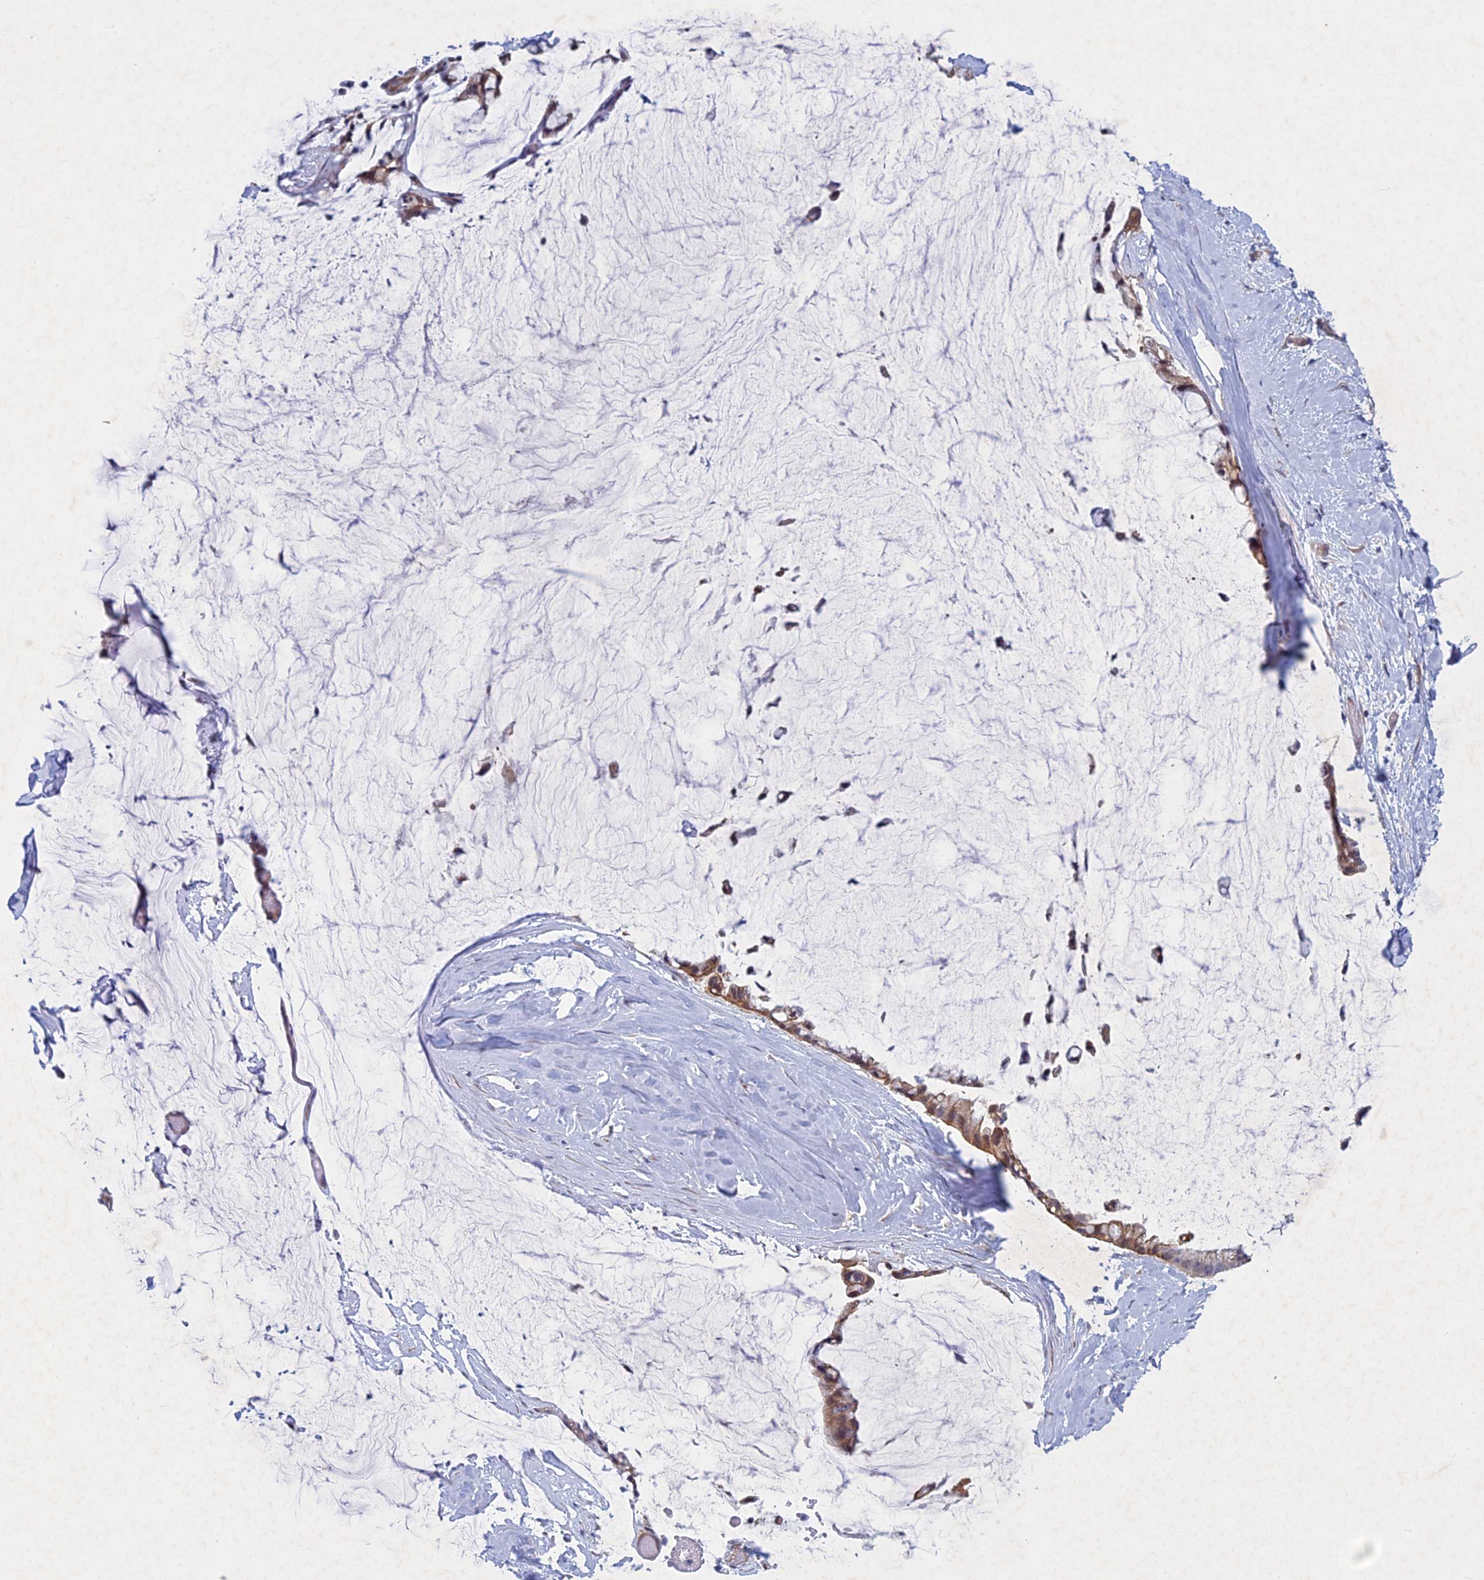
{"staining": {"intensity": "weak", "quantity": ">75%", "location": "cytoplasmic/membranous,nuclear"}, "tissue": "ovarian cancer", "cell_type": "Tumor cells", "image_type": "cancer", "snomed": [{"axis": "morphology", "description": "Cystadenocarcinoma, mucinous, NOS"}, {"axis": "topography", "description": "Ovary"}], "caption": "Immunohistochemistry (IHC) (DAB (3,3'-diaminobenzidine)) staining of human ovarian cancer (mucinous cystadenocarcinoma) reveals weak cytoplasmic/membranous and nuclear protein expression in approximately >75% of tumor cells.", "gene": "PTHLH", "patient": {"sex": "female", "age": 39}}